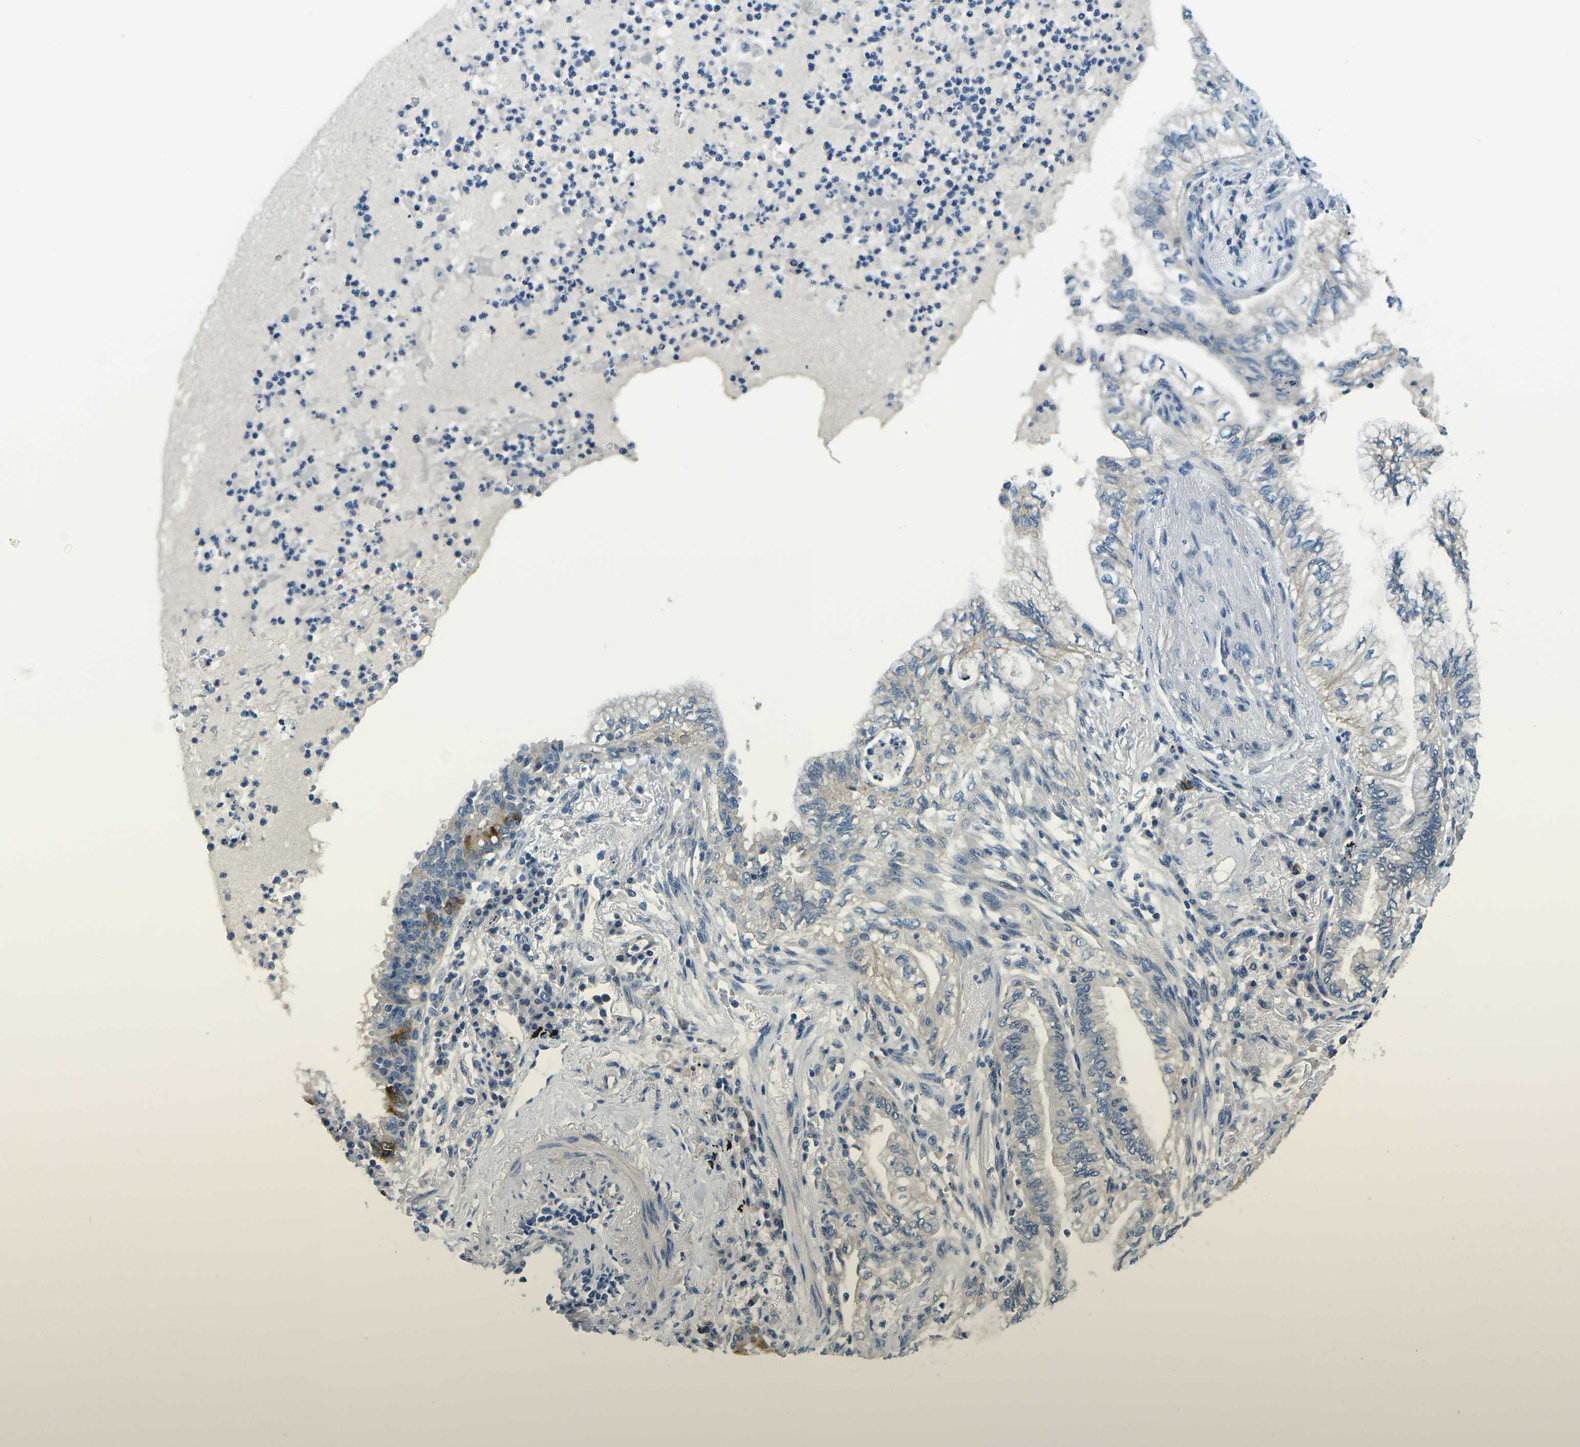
{"staining": {"intensity": "moderate", "quantity": "<25%", "location": "cytoplasmic/membranous"}, "tissue": "lung cancer", "cell_type": "Tumor cells", "image_type": "cancer", "snomed": [{"axis": "morphology", "description": "Normal tissue, NOS"}, {"axis": "morphology", "description": "Adenocarcinoma, NOS"}, {"axis": "topography", "description": "Bronchus"}, {"axis": "topography", "description": "Lung"}], "caption": "An image showing moderate cytoplasmic/membranous expression in about <25% of tumor cells in lung cancer, as visualized by brown immunohistochemical staining.", "gene": "CTNND1", "patient": {"sex": "female", "age": 70}}